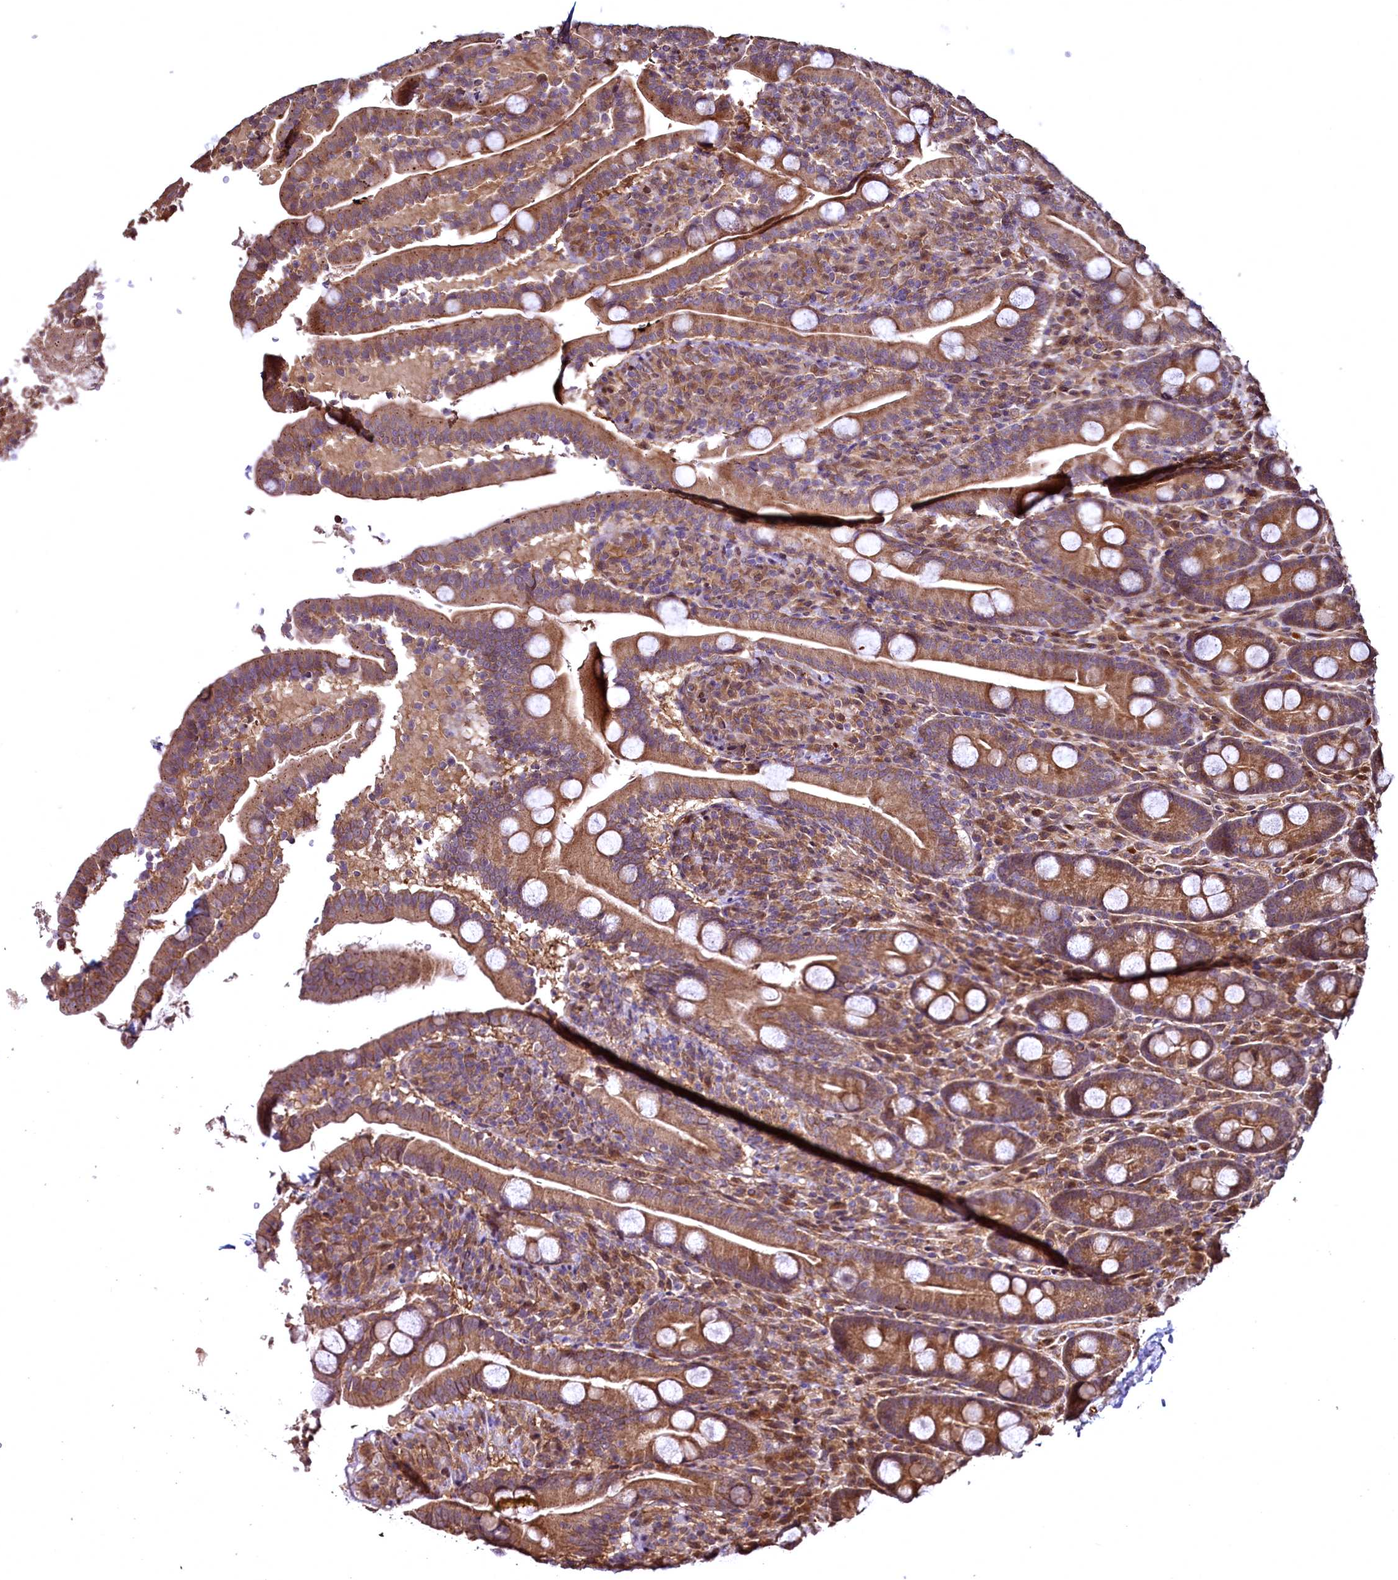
{"staining": {"intensity": "moderate", "quantity": ">75%", "location": "cytoplasmic/membranous"}, "tissue": "duodenum", "cell_type": "Glandular cells", "image_type": "normal", "snomed": [{"axis": "morphology", "description": "Normal tissue, NOS"}, {"axis": "topography", "description": "Duodenum"}], "caption": "An IHC histopathology image of benign tissue is shown. Protein staining in brown labels moderate cytoplasmic/membranous positivity in duodenum within glandular cells.", "gene": "TBCEL", "patient": {"sex": "male", "age": 35}}